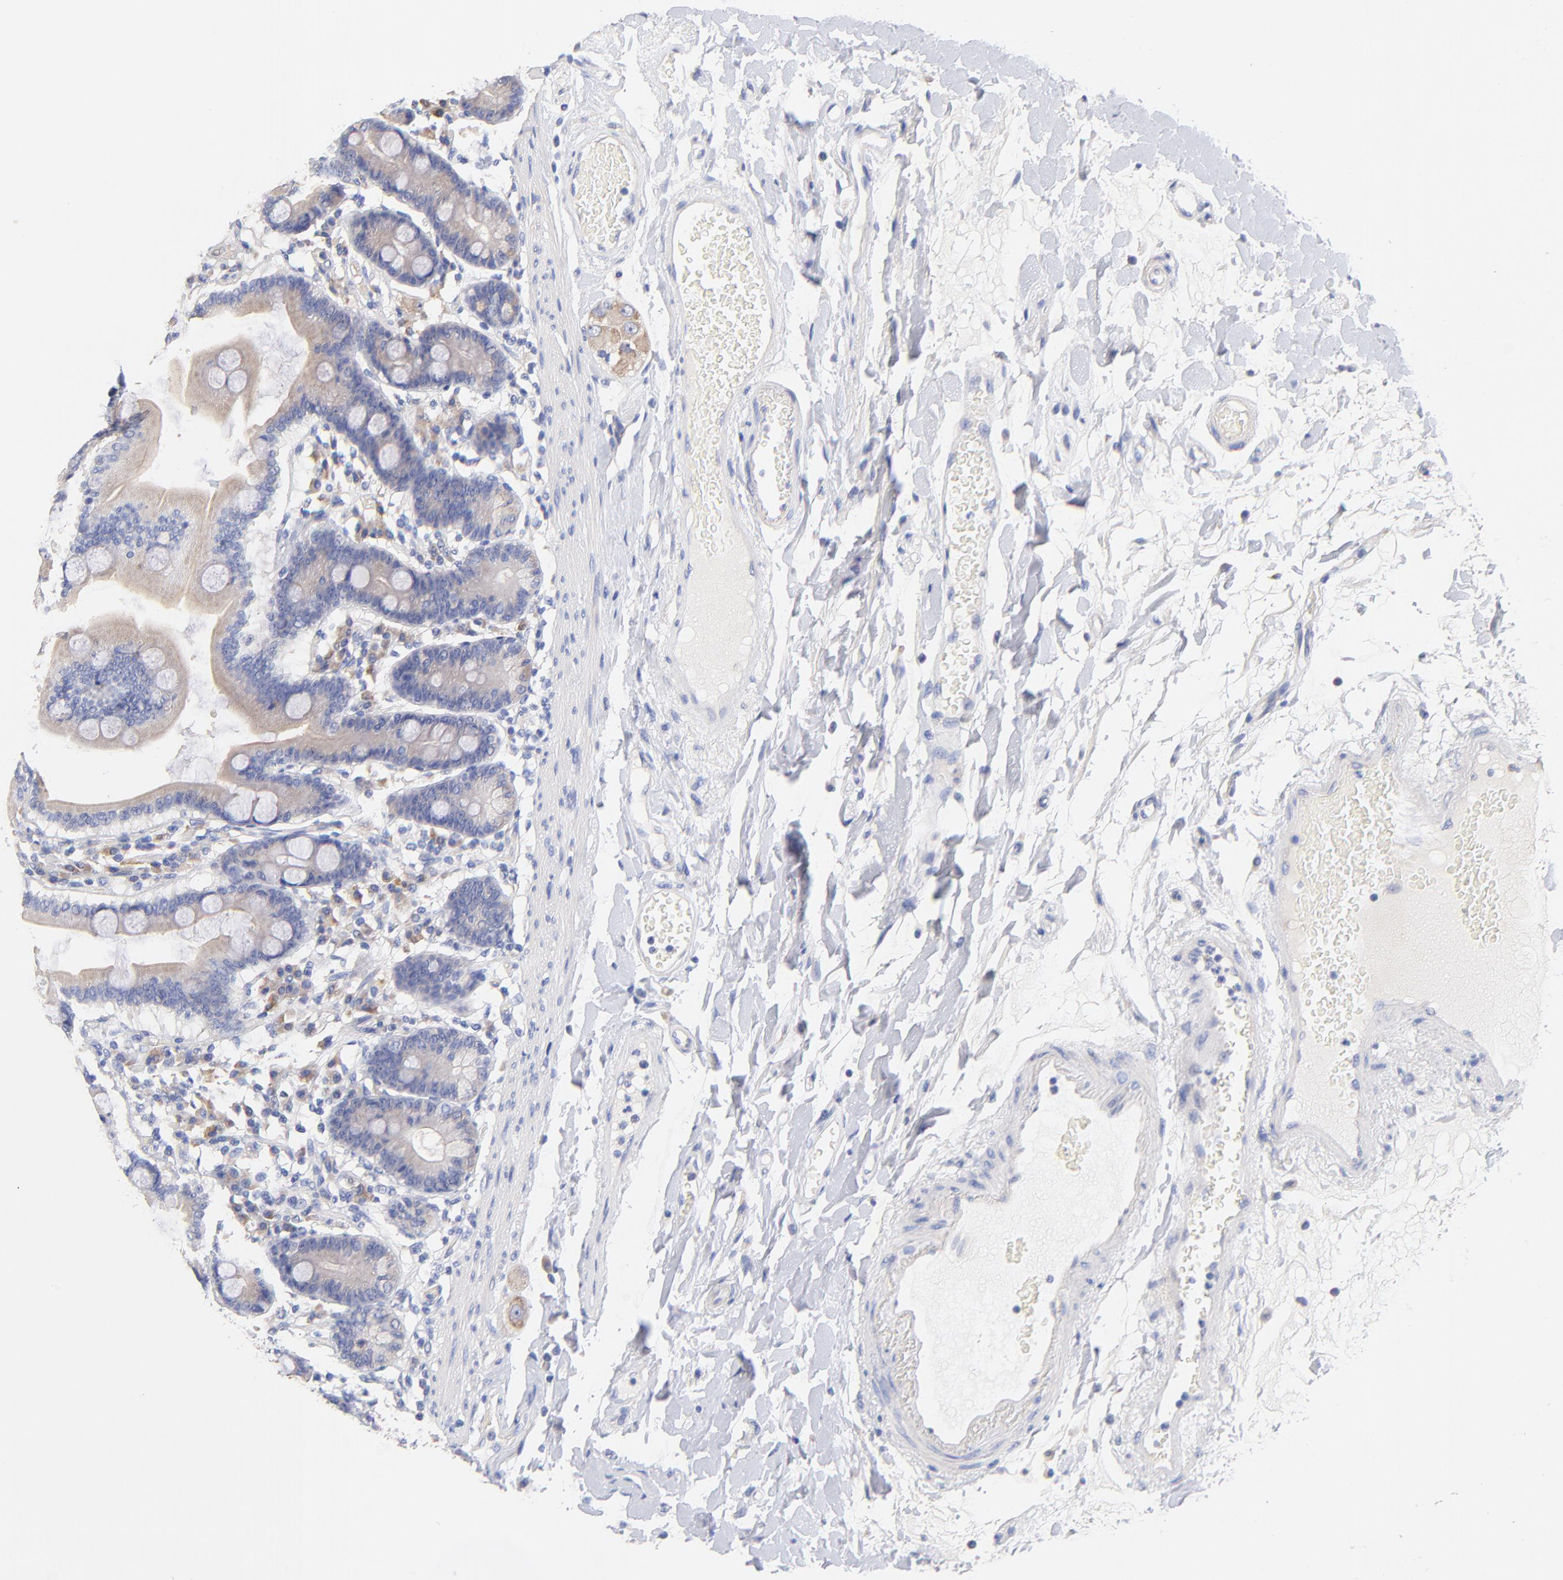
{"staining": {"intensity": "weak", "quantity": ">75%", "location": "cytoplasmic/membranous"}, "tissue": "duodenum", "cell_type": "Glandular cells", "image_type": "normal", "snomed": [{"axis": "morphology", "description": "Normal tissue, NOS"}, {"axis": "topography", "description": "Duodenum"}], "caption": "Immunohistochemistry (IHC) photomicrograph of benign duodenum: duodenum stained using immunohistochemistry demonstrates low levels of weak protein expression localized specifically in the cytoplasmic/membranous of glandular cells, appearing as a cytoplasmic/membranous brown color.", "gene": "TNFRSF13C", "patient": {"sex": "female", "age": 64}}